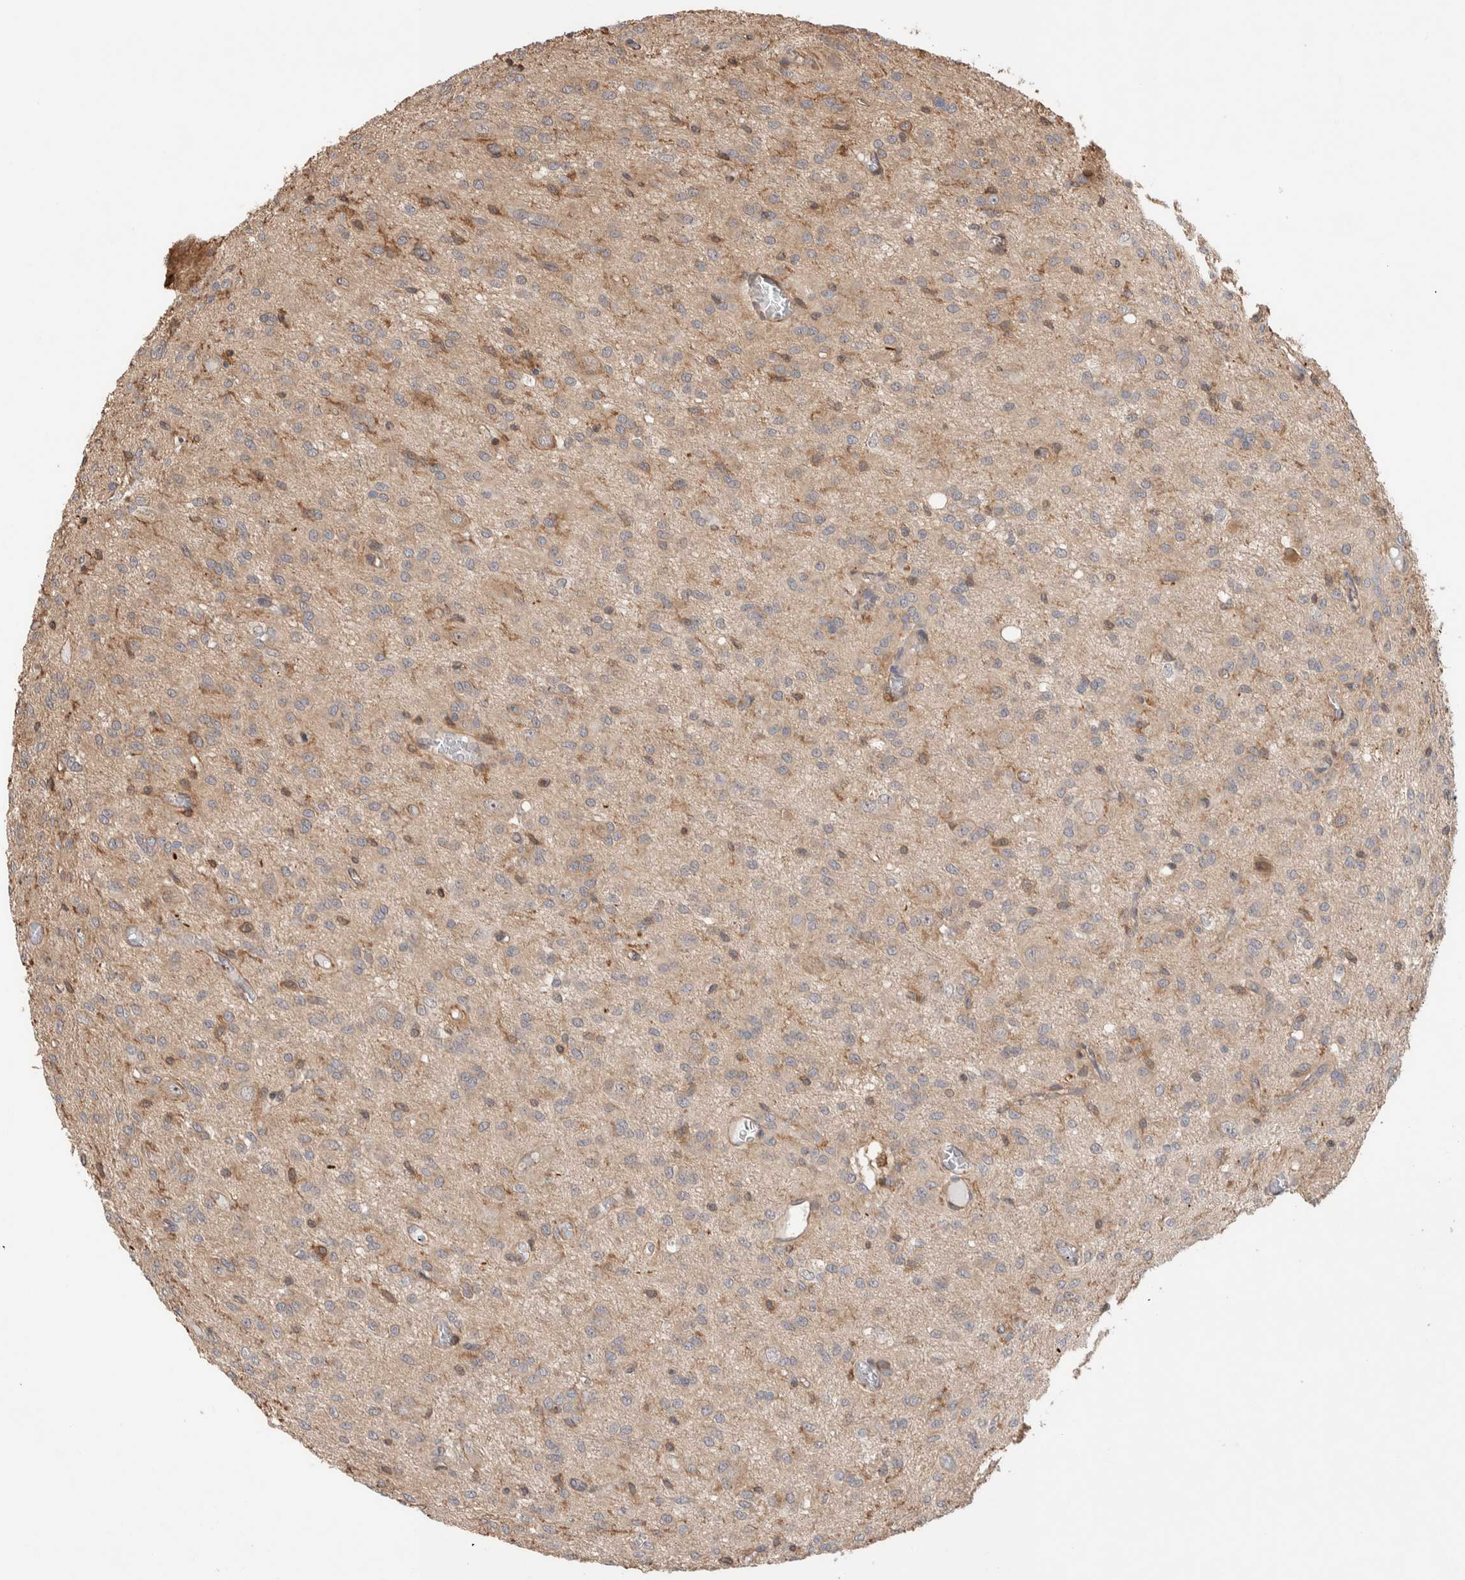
{"staining": {"intensity": "weak", "quantity": ">75%", "location": "cytoplasmic/membranous"}, "tissue": "glioma", "cell_type": "Tumor cells", "image_type": "cancer", "snomed": [{"axis": "morphology", "description": "Glioma, malignant, High grade"}, {"axis": "topography", "description": "Brain"}], "caption": "Tumor cells demonstrate weak cytoplasmic/membranous positivity in about >75% of cells in malignant glioma (high-grade).", "gene": "ZNF704", "patient": {"sex": "female", "age": 59}}